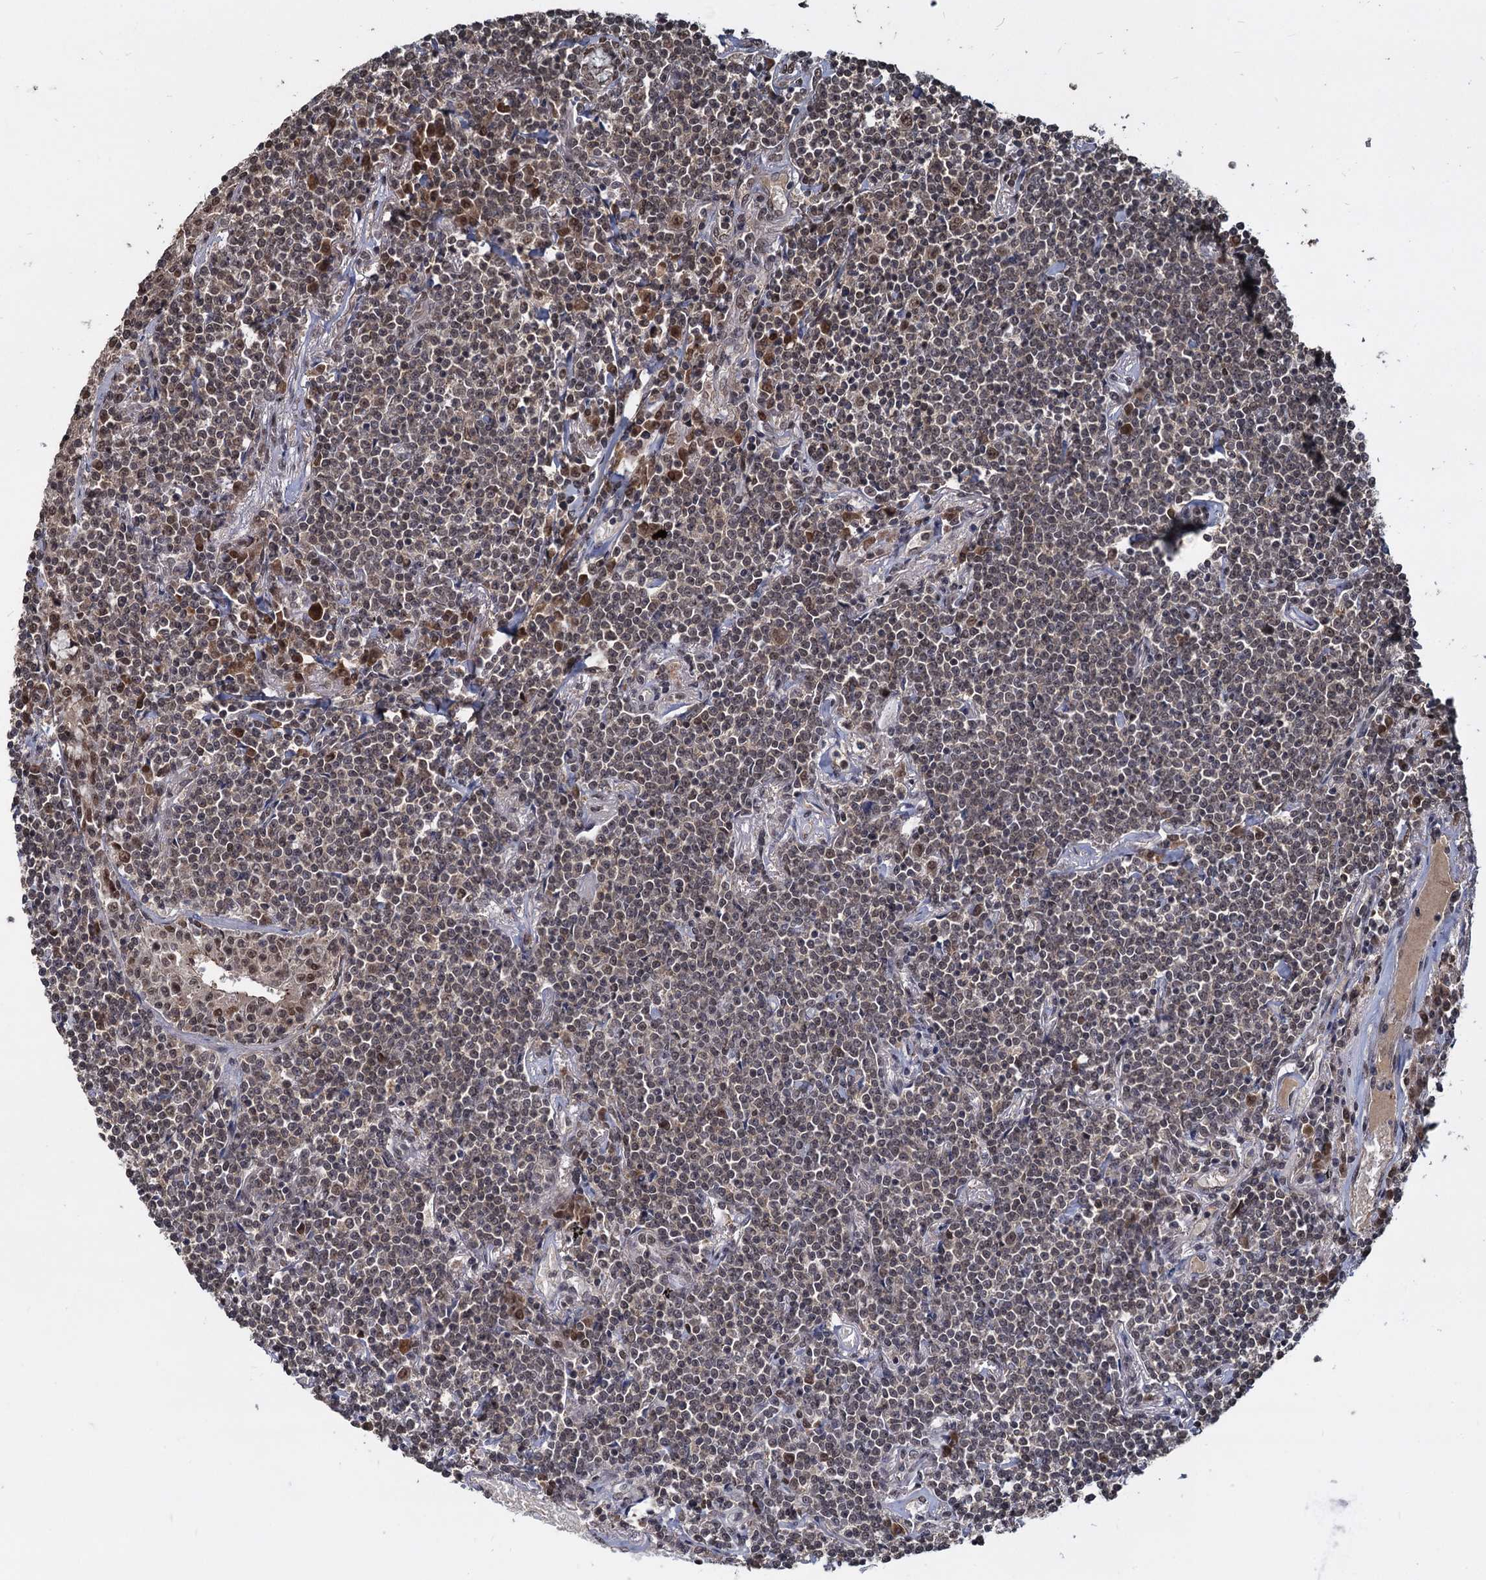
{"staining": {"intensity": "weak", "quantity": "25%-75%", "location": "nuclear"}, "tissue": "lymphoma", "cell_type": "Tumor cells", "image_type": "cancer", "snomed": [{"axis": "morphology", "description": "Malignant lymphoma, non-Hodgkin's type, Low grade"}, {"axis": "topography", "description": "Lung"}], "caption": "Human lymphoma stained with a protein marker demonstrates weak staining in tumor cells.", "gene": "FAM216B", "patient": {"sex": "female", "age": 71}}